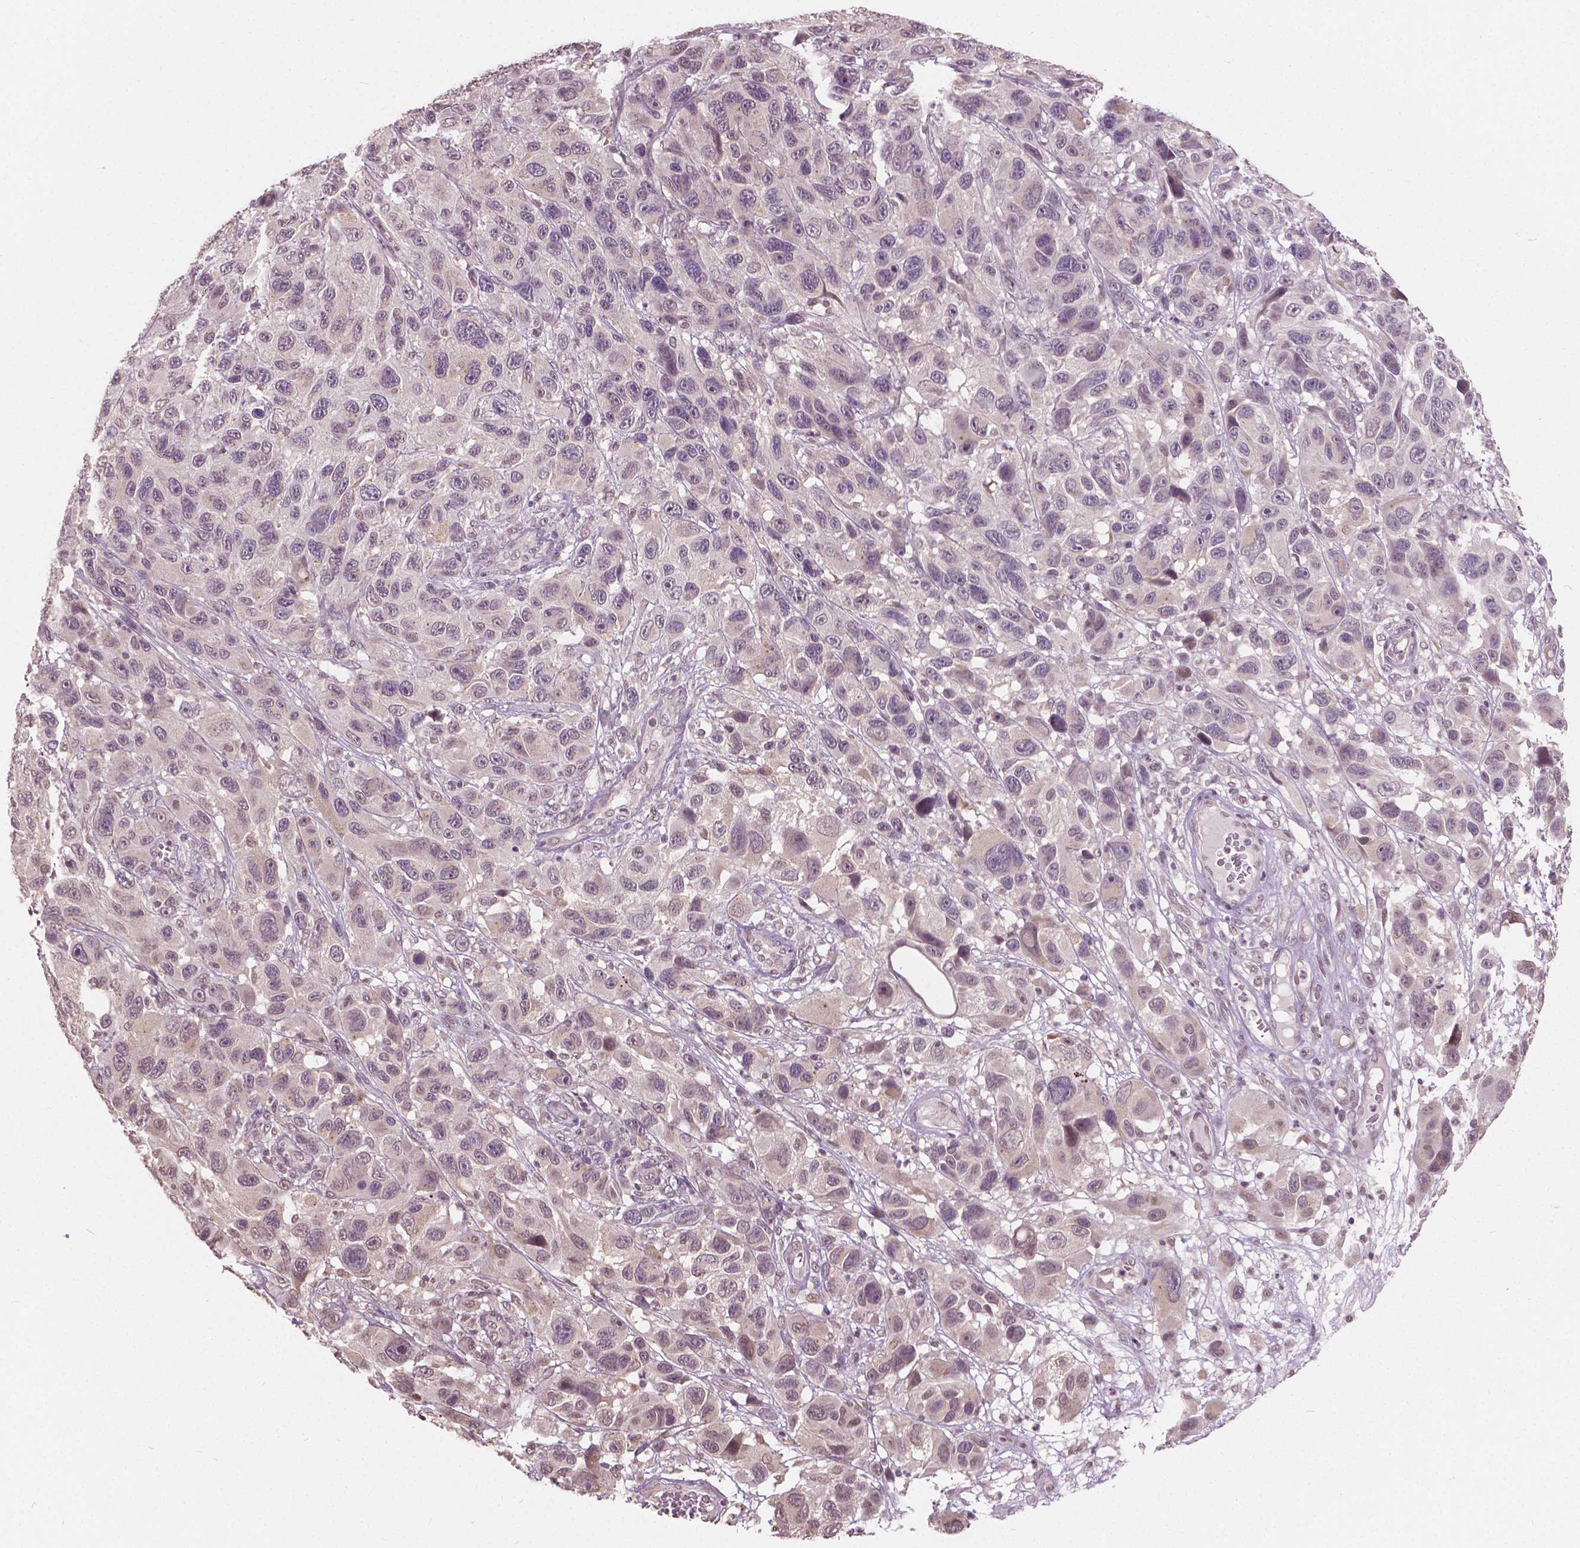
{"staining": {"intensity": "weak", "quantity": "25%-75%", "location": "nuclear"}, "tissue": "melanoma", "cell_type": "Tumor cells", "image_type": "cancer", "snomed": [{"axis": "morphology", "description": "Malignant melanoma, NOS"}, {"axis": "topography", "description": "Skin"}], "caption": "Malignant melanoma was stained to show a protein in brown. There is low levels of weak nuclear staining in approximately 25%-75% of tumor cells.", "gene": "HOXA10", "patient": {"sex": "male", "age": 53}}